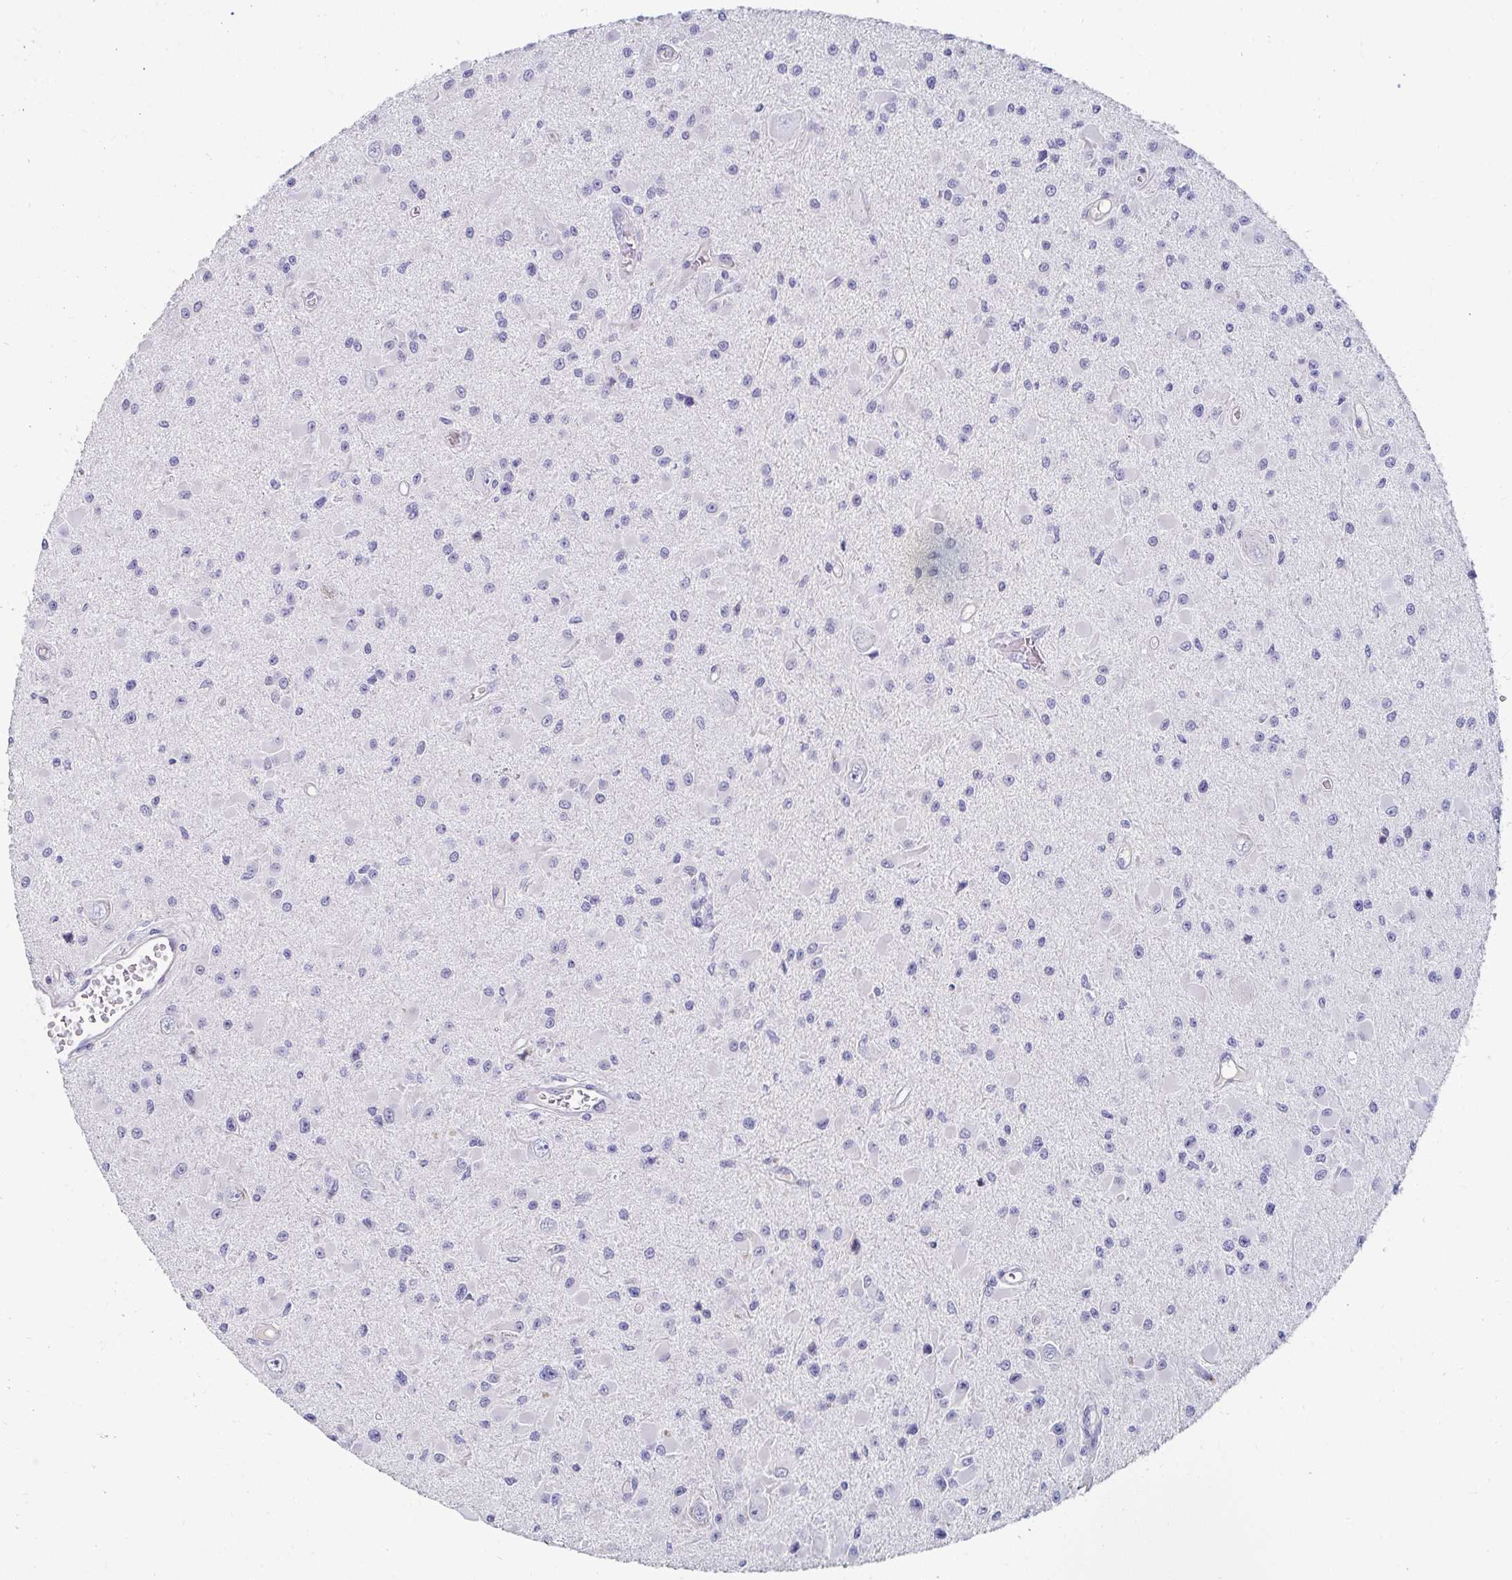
{"staining": {"intensity": "negative", "quantity": "none", "location": "none"}, "tissue": "glioma", "cell_type": "Tumor cells", "image_type": "cancer", "snomed": [{"axis": "morphology", "description": "Glioma, malignant, High grade"}, {"axis": "topography", "description": "Brain"}], "caption": "Tumor cells show no significant protein staining in glioma. The staining was performed using DAB (3,3'-diaminobenzidine) to visualize the protein expression in brown, while the nuclei were stained in blue with hematoxylin (Magnification: 20x).", "gene": "C4orf17", "patient": {"sex": "male", "age": 54}}